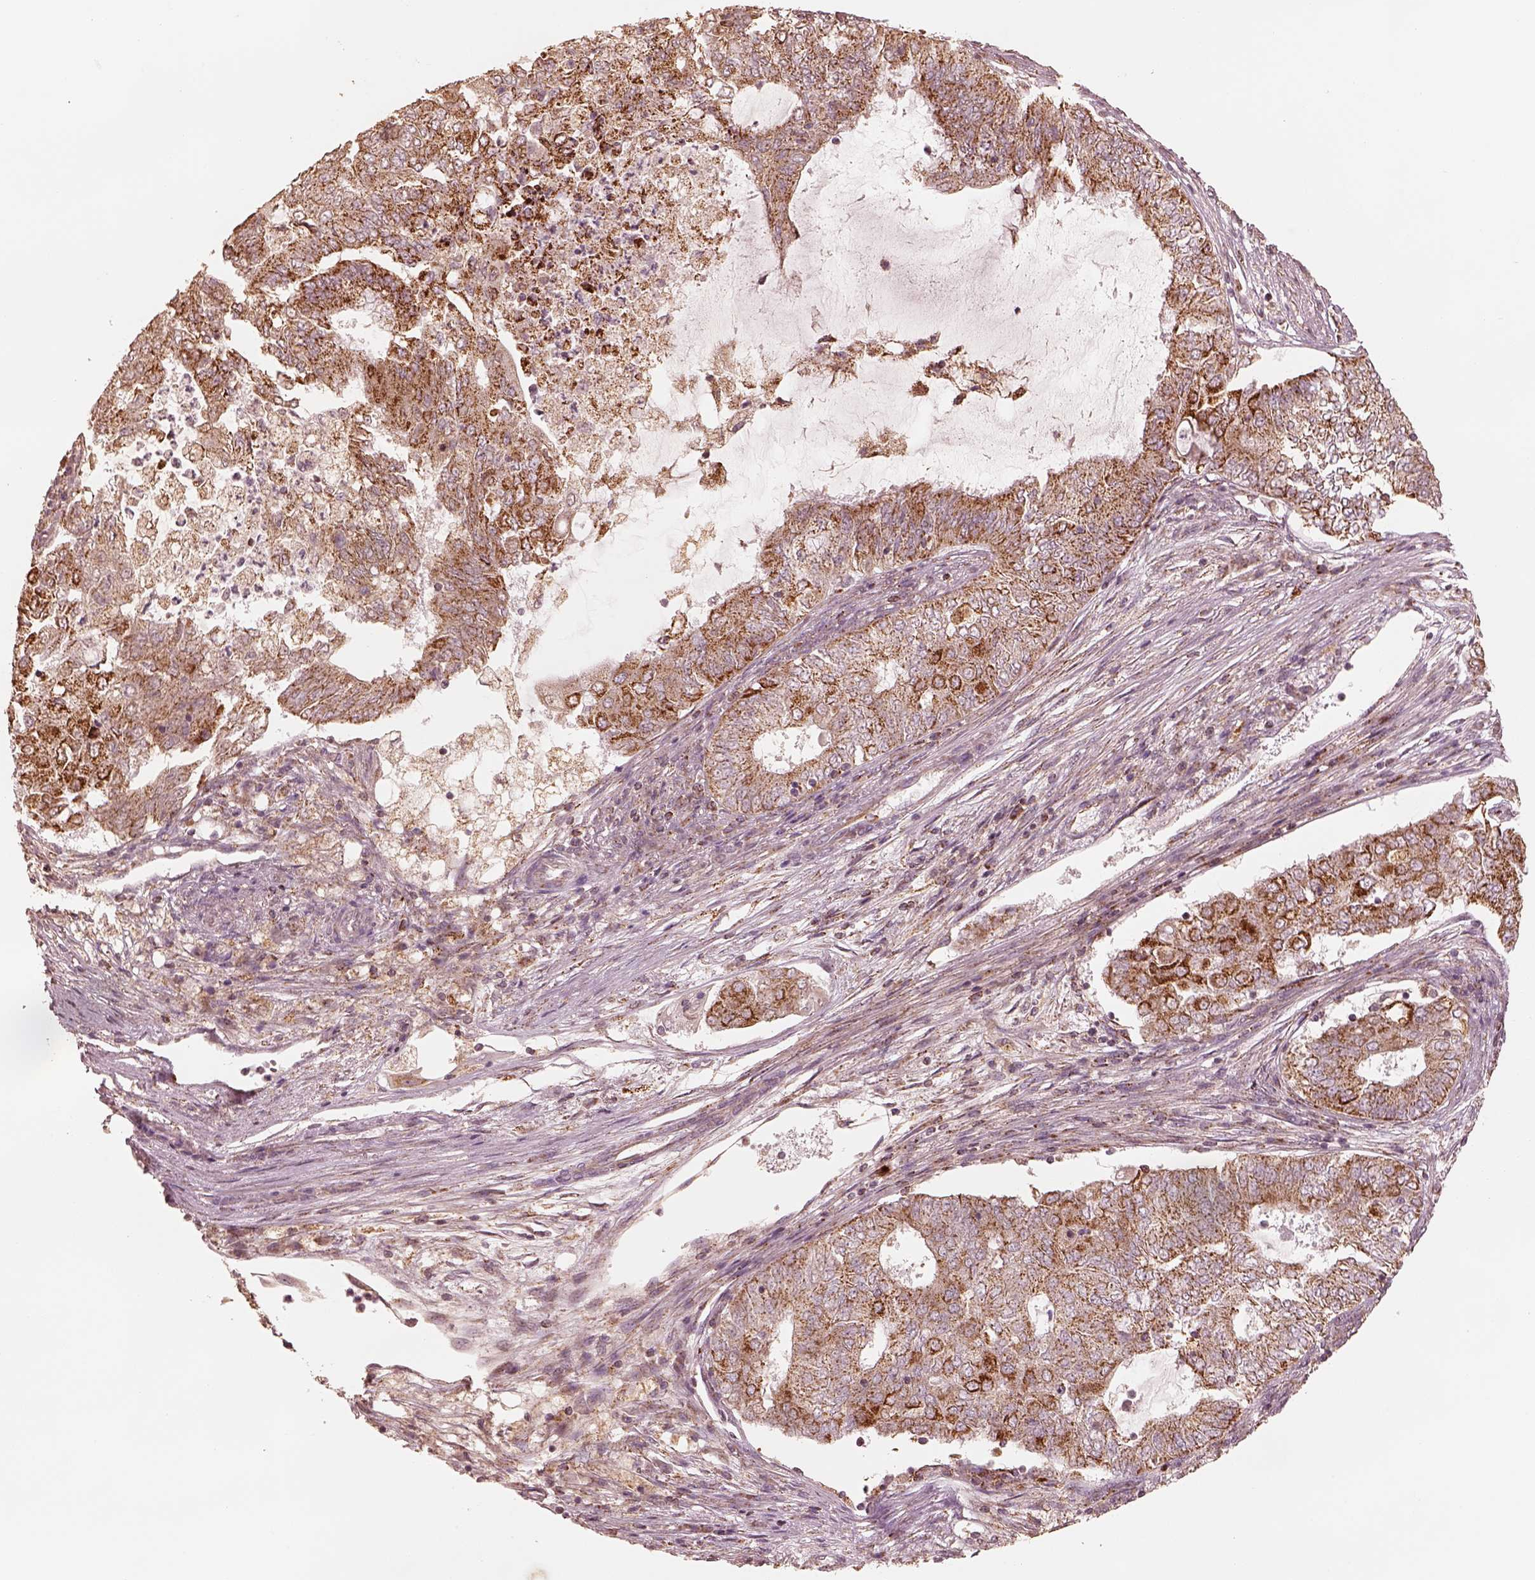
{"staining": {"intensity": "moderate", "quantity": ">75%", "location": "cytoplasmic/membranous"}, "tissue": "endometrial cancer", "cell_type": "Tumor cells", "image_type": "cancer", "snomed": [{"axis": "morphology", "description": "Adenocarcinoma, NOS"}, {"axis": "topography", "description": "Endometrium"}], "caption": "Protein analysis of endometrial cancer tissue reveals moderate cytoplasmic/membranous staining in approximately >75% of tumor cells. (IHC, brightfield microscopy, high magnification).", "gene": "ENTPD6", "patient": {"sex": "female", "age": 62}}